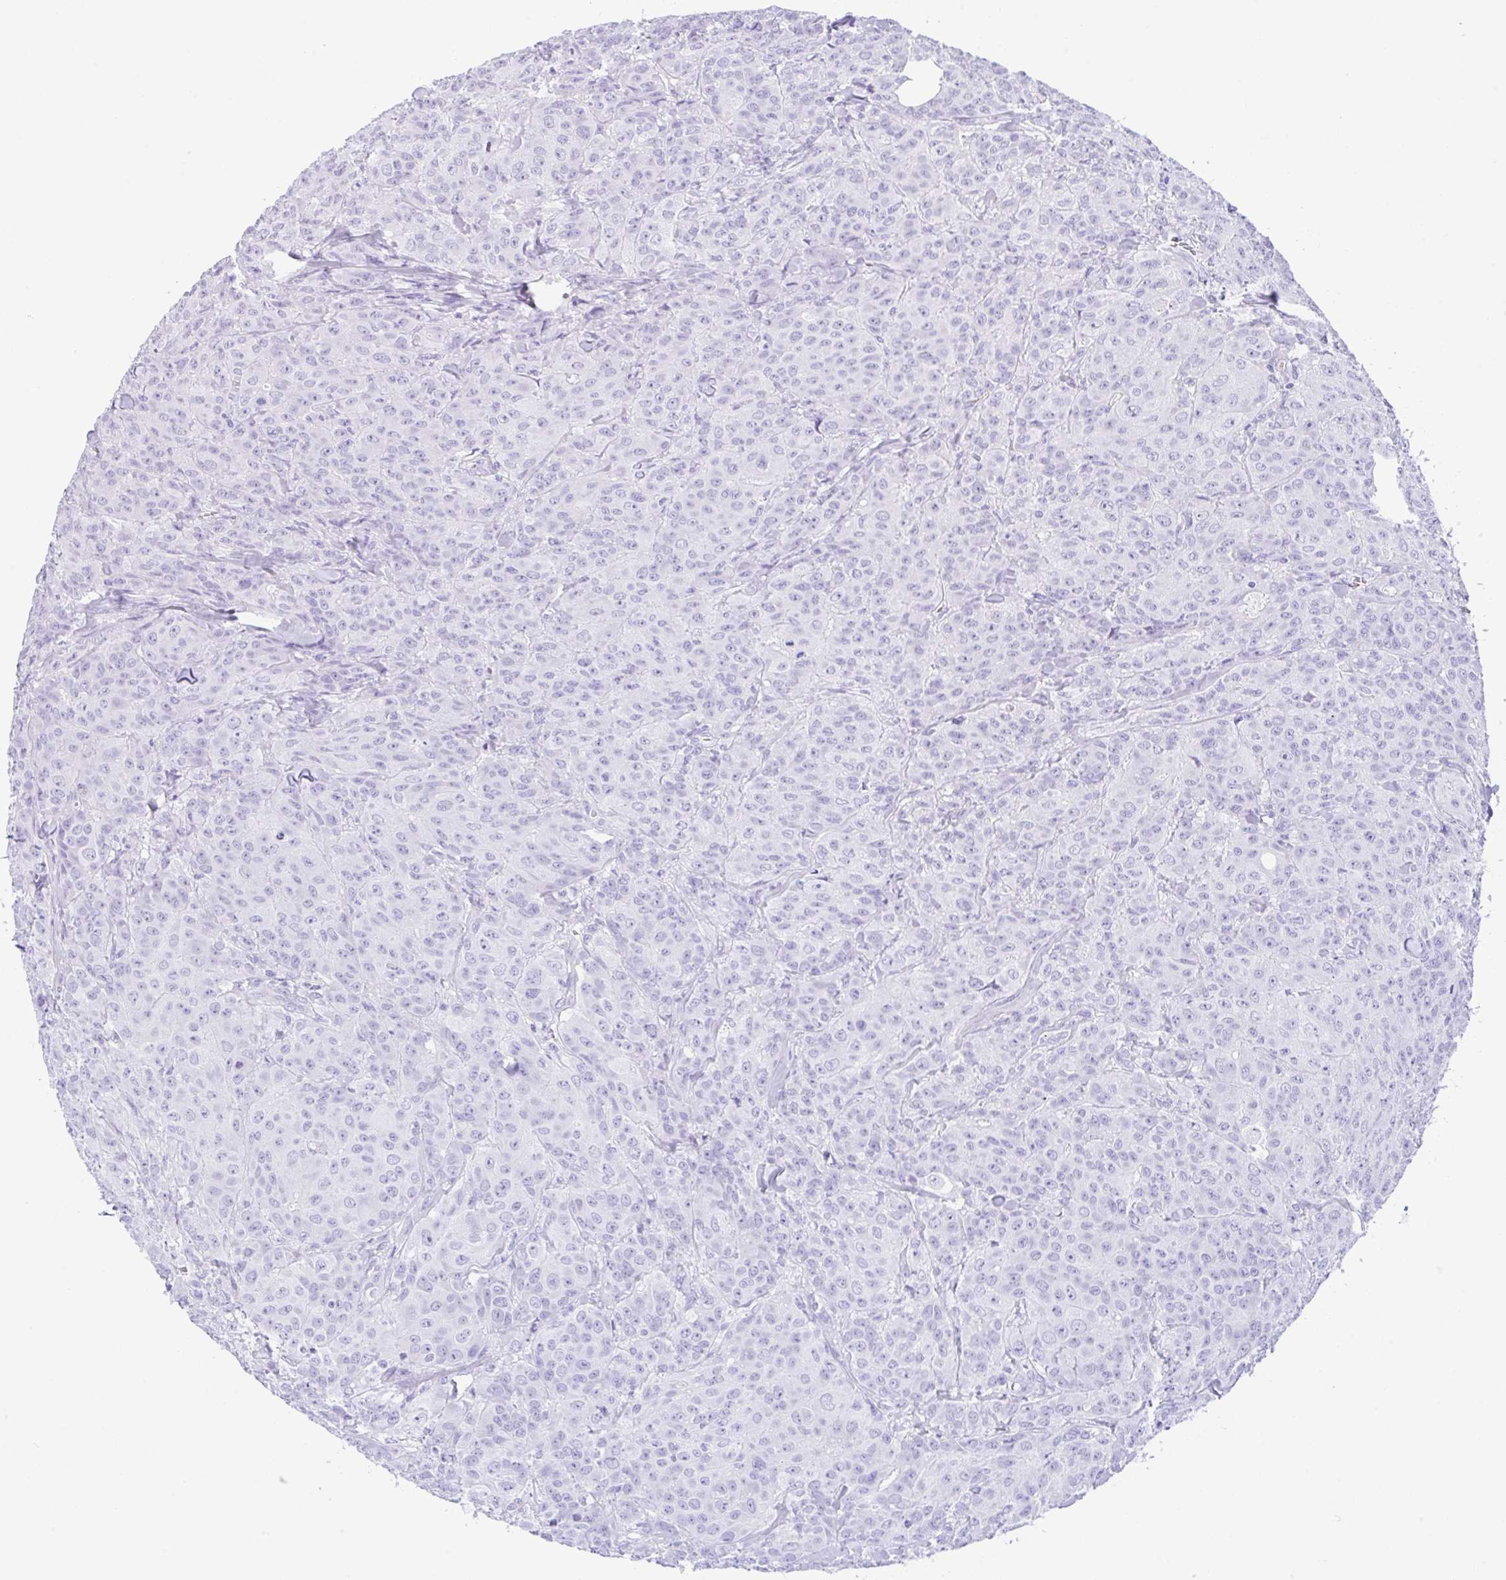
{"staining": {"intensity": "negative", "quantity": "none", "location": "none"}, "tissue": "breast cancer", "cell_type": "Tumor cells", "image_type": "cancer", "snomed": [{"axis": "morphology", "description": "Normal tissue, NOS"}, {"axis": "morphology", "description": "Duct carcinoma"}, {"axis": "topography", "description": "Breast"}], "caption": "Image shows no significant protein positivity in tumor cells of breast cancer.", "gene": "CPA1", "patient": {"sex": "female", "age": 43}}